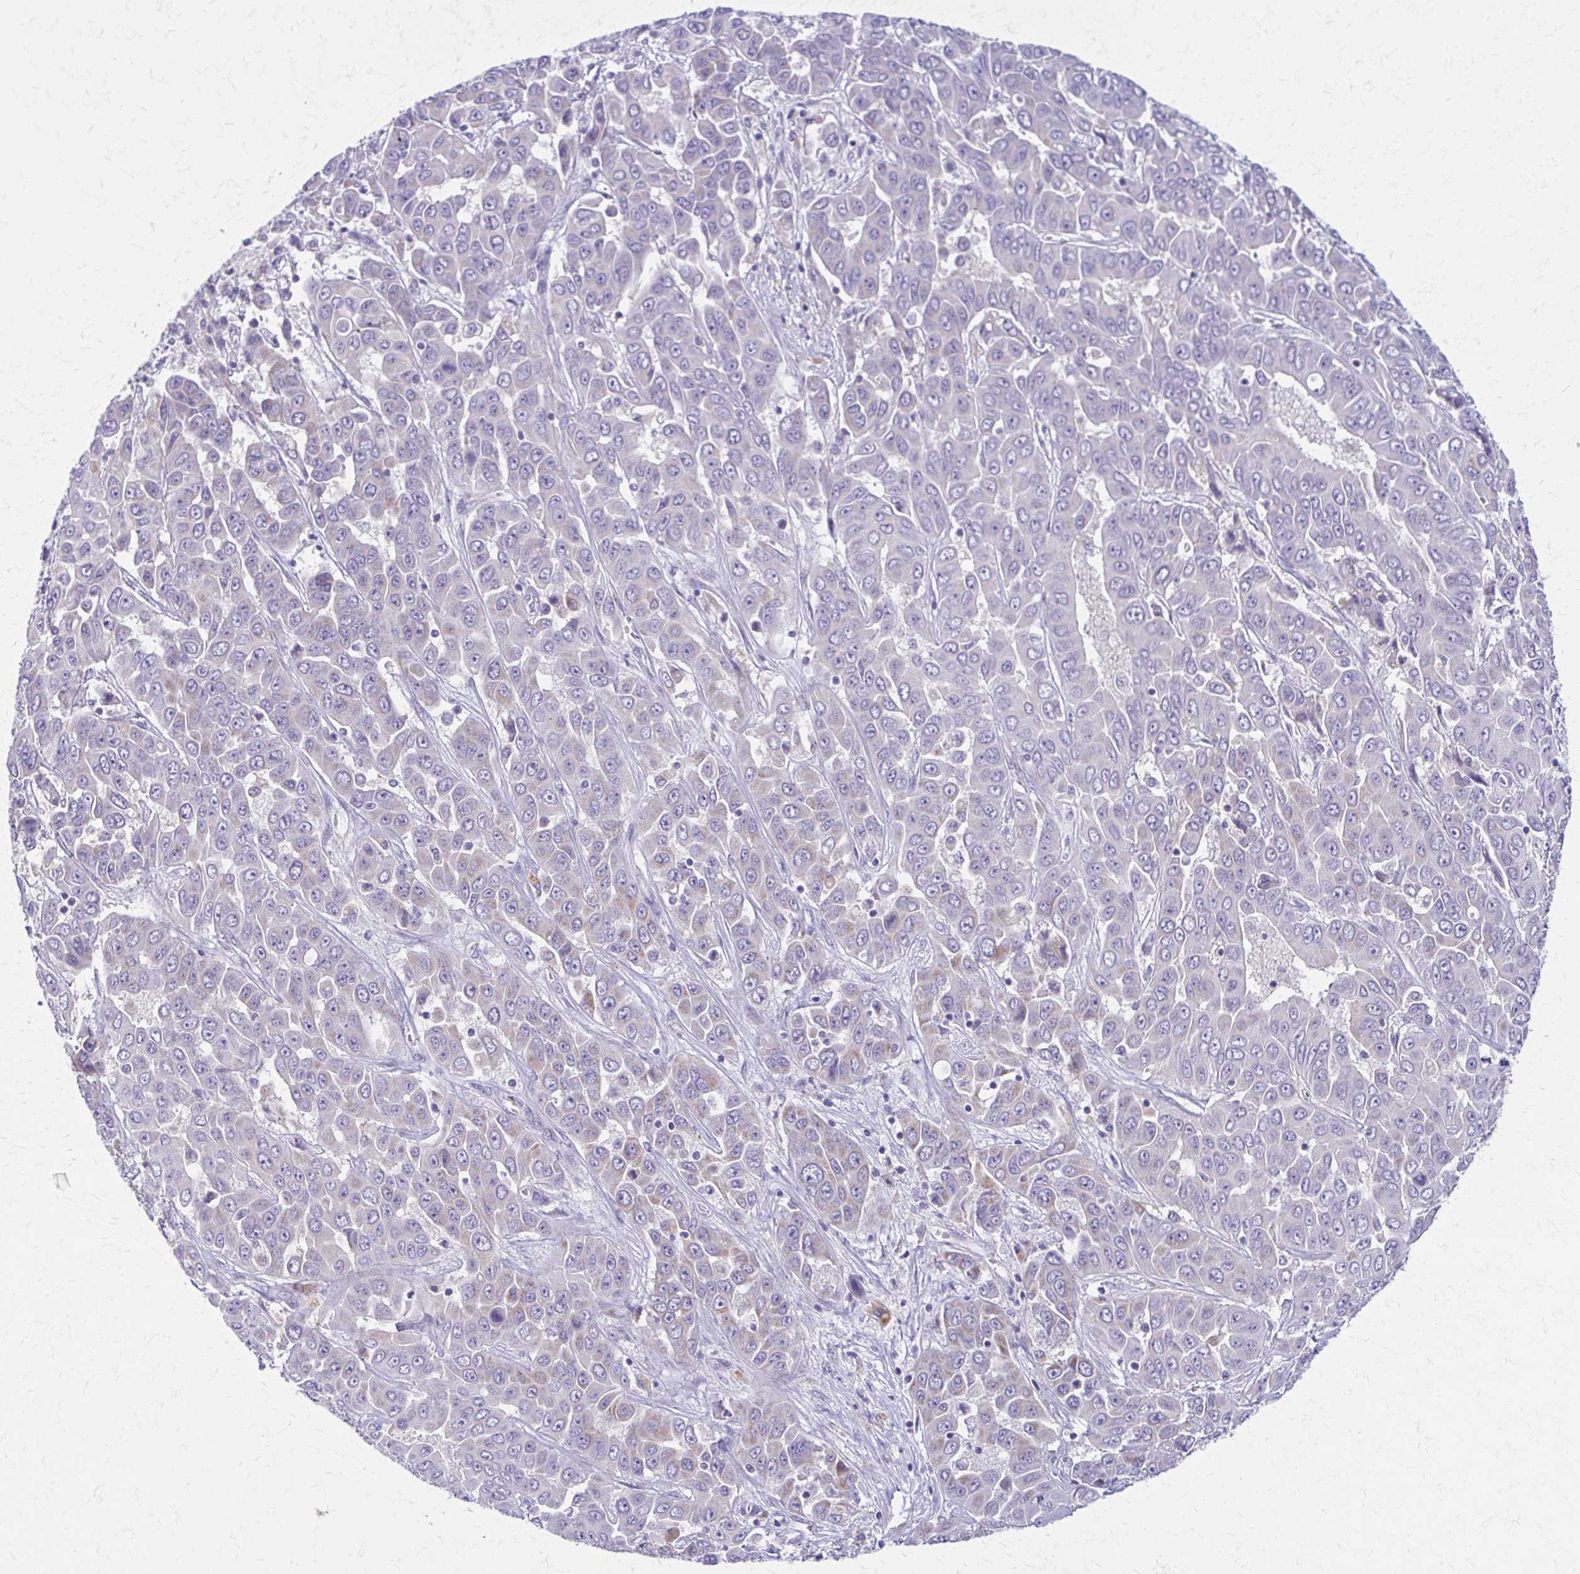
{"staining": {"intensity": "negative", "quantity": "none", "location": "none"}, "tissue": "liver cancer", "cell_type": "Tumor cells", "image_type": "cancer", "snomed": [{"axis": "morphology", "description": "Cholangiocarcinoma"}, {"axis": "topography", "description": "Liver"}], "caption": "High magnification brightfield microscopy of liver cholangiocarcinoma stained with DAB (brown) and counterstained with hematoxylin (blue): tumor cells show no significant staining.", "gene": "SAMD13", "patient": {"sex": "female", "age": 52}}